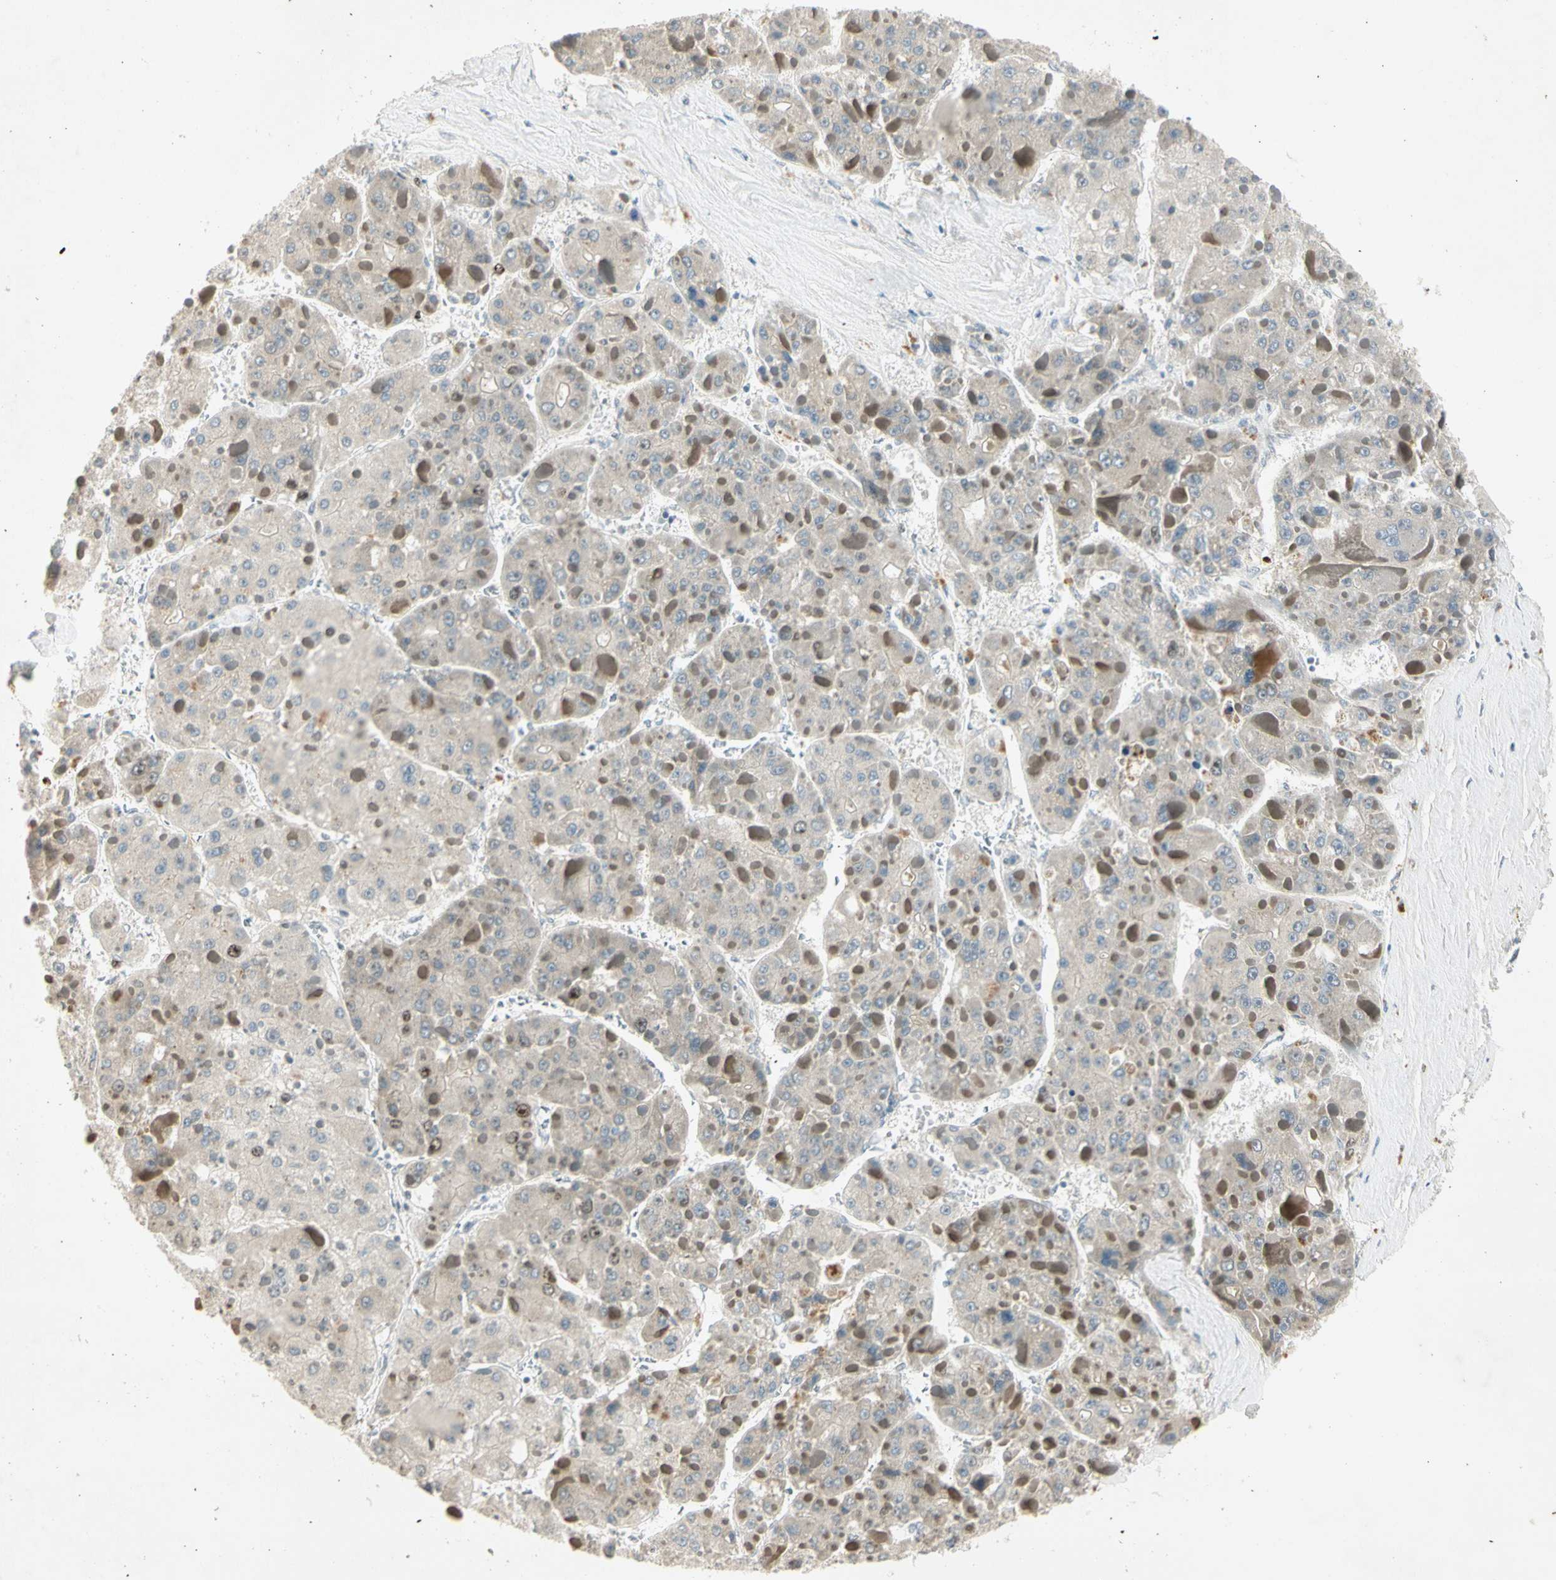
{"staining": {"intensity": "negative", "quantity": "none", "location": "none"}, "tissue": "liver cancer", "cell_type": "Tumor cells", "image_type": "cancer", "snomed": [{"axis": "morphology", "description": "Carcinoma, Hepatocellular, NOS"}, {"axis": "topography", "description": "Liver"}], "caption": "DAB (3,3'-diaminobenzidine) immunohistochemical staining of human liver cancer reveals no significant expression in tumor cells.", "gene": "PITX1", "patient": {"sex": "female", "age": 73}}